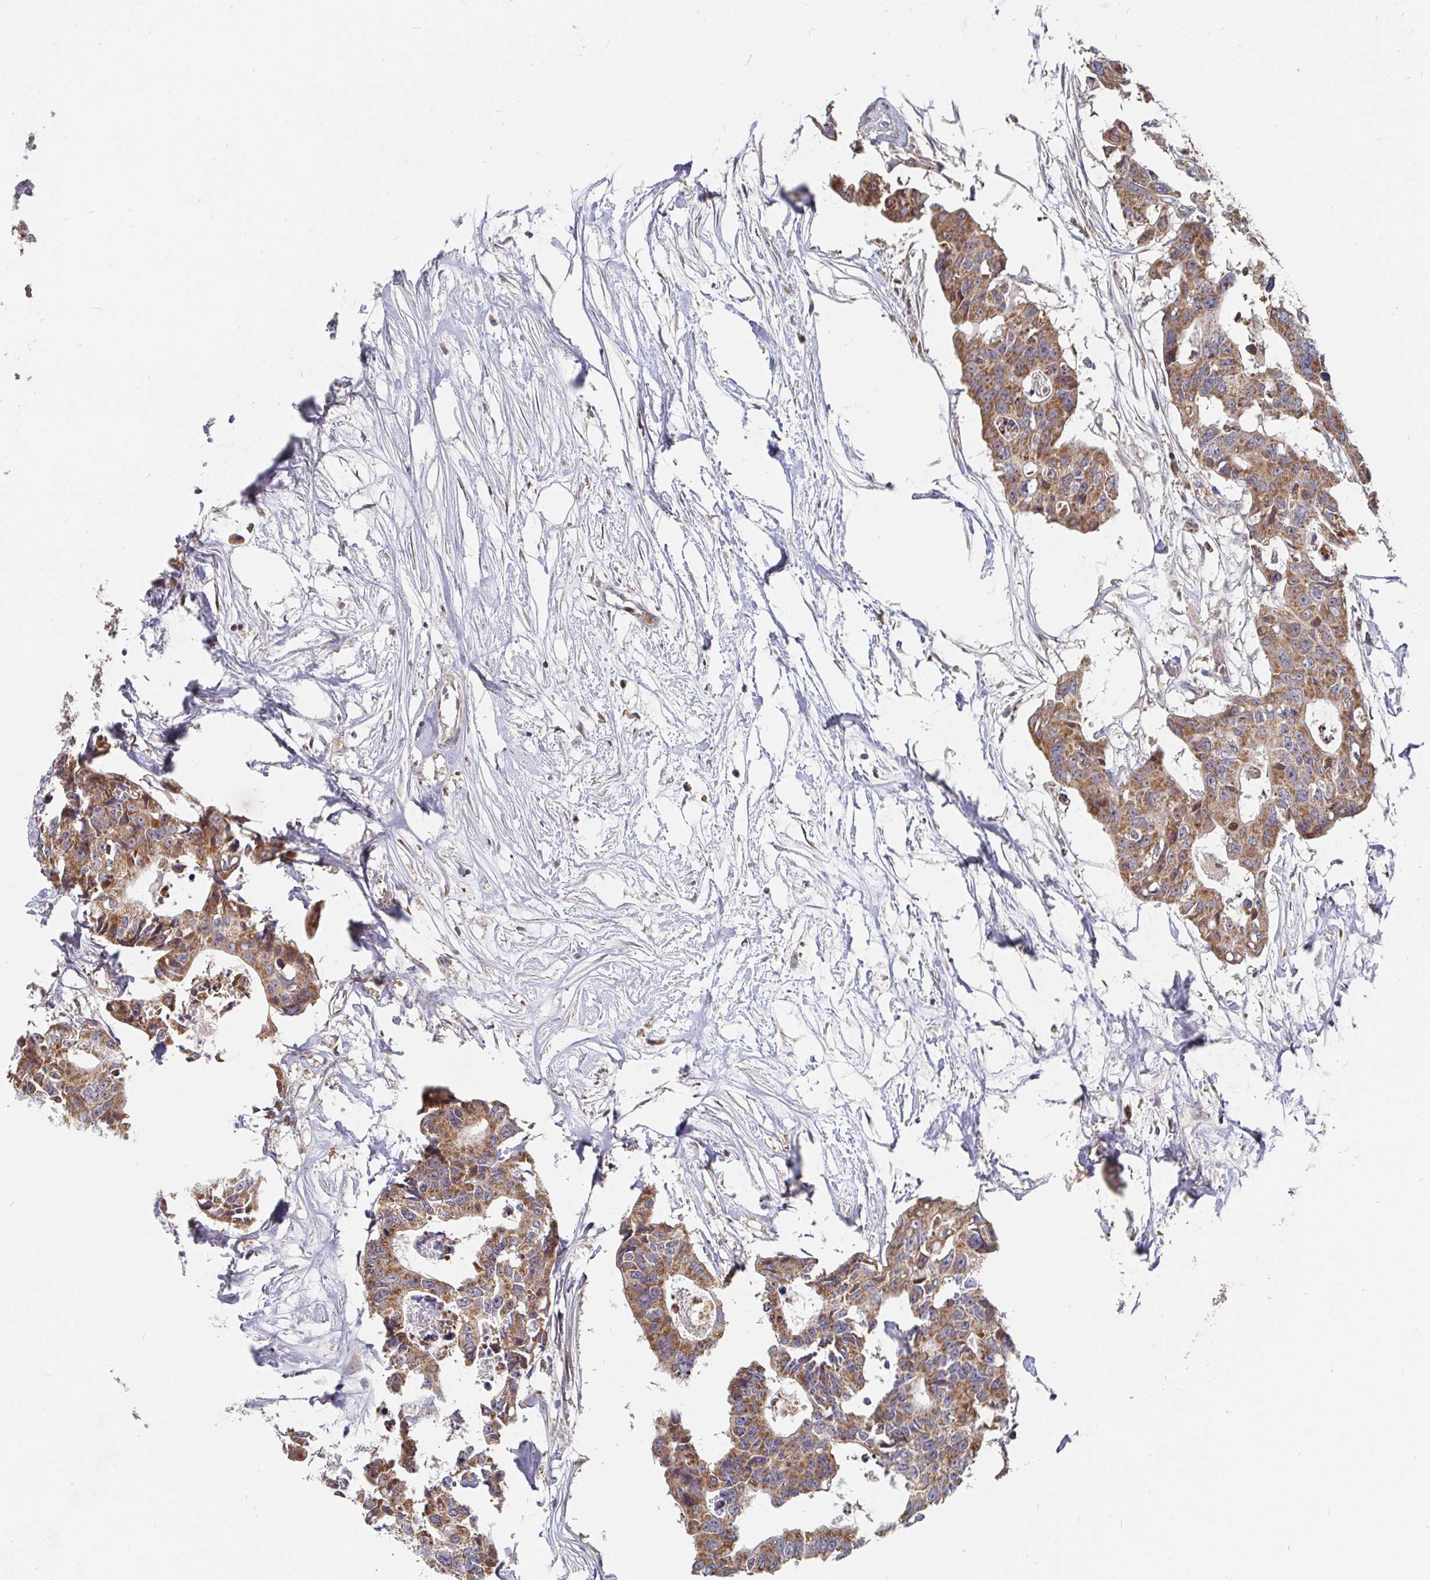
{"staining": {"intensity": "moderate", "quantity": ">75%", "location": "cytoplasmic/membranous"}, "tissue": "colorectal cancer", "cell_type": "Tumor cells", "image_type": "cancer", "snomed": [{"axis": "morphology", "description": "Adenocarcinoma, NOS"}, {"axis": "topography", "description": "Rectum"}], "caption": "Tumor cells display medium levels of moderate cytoplasmic/membranous expression in approximately >75% of cells in colorectal adenocarcinoma.", "gene": "PDF", "patient": {"sex": "male", "age": 57}}